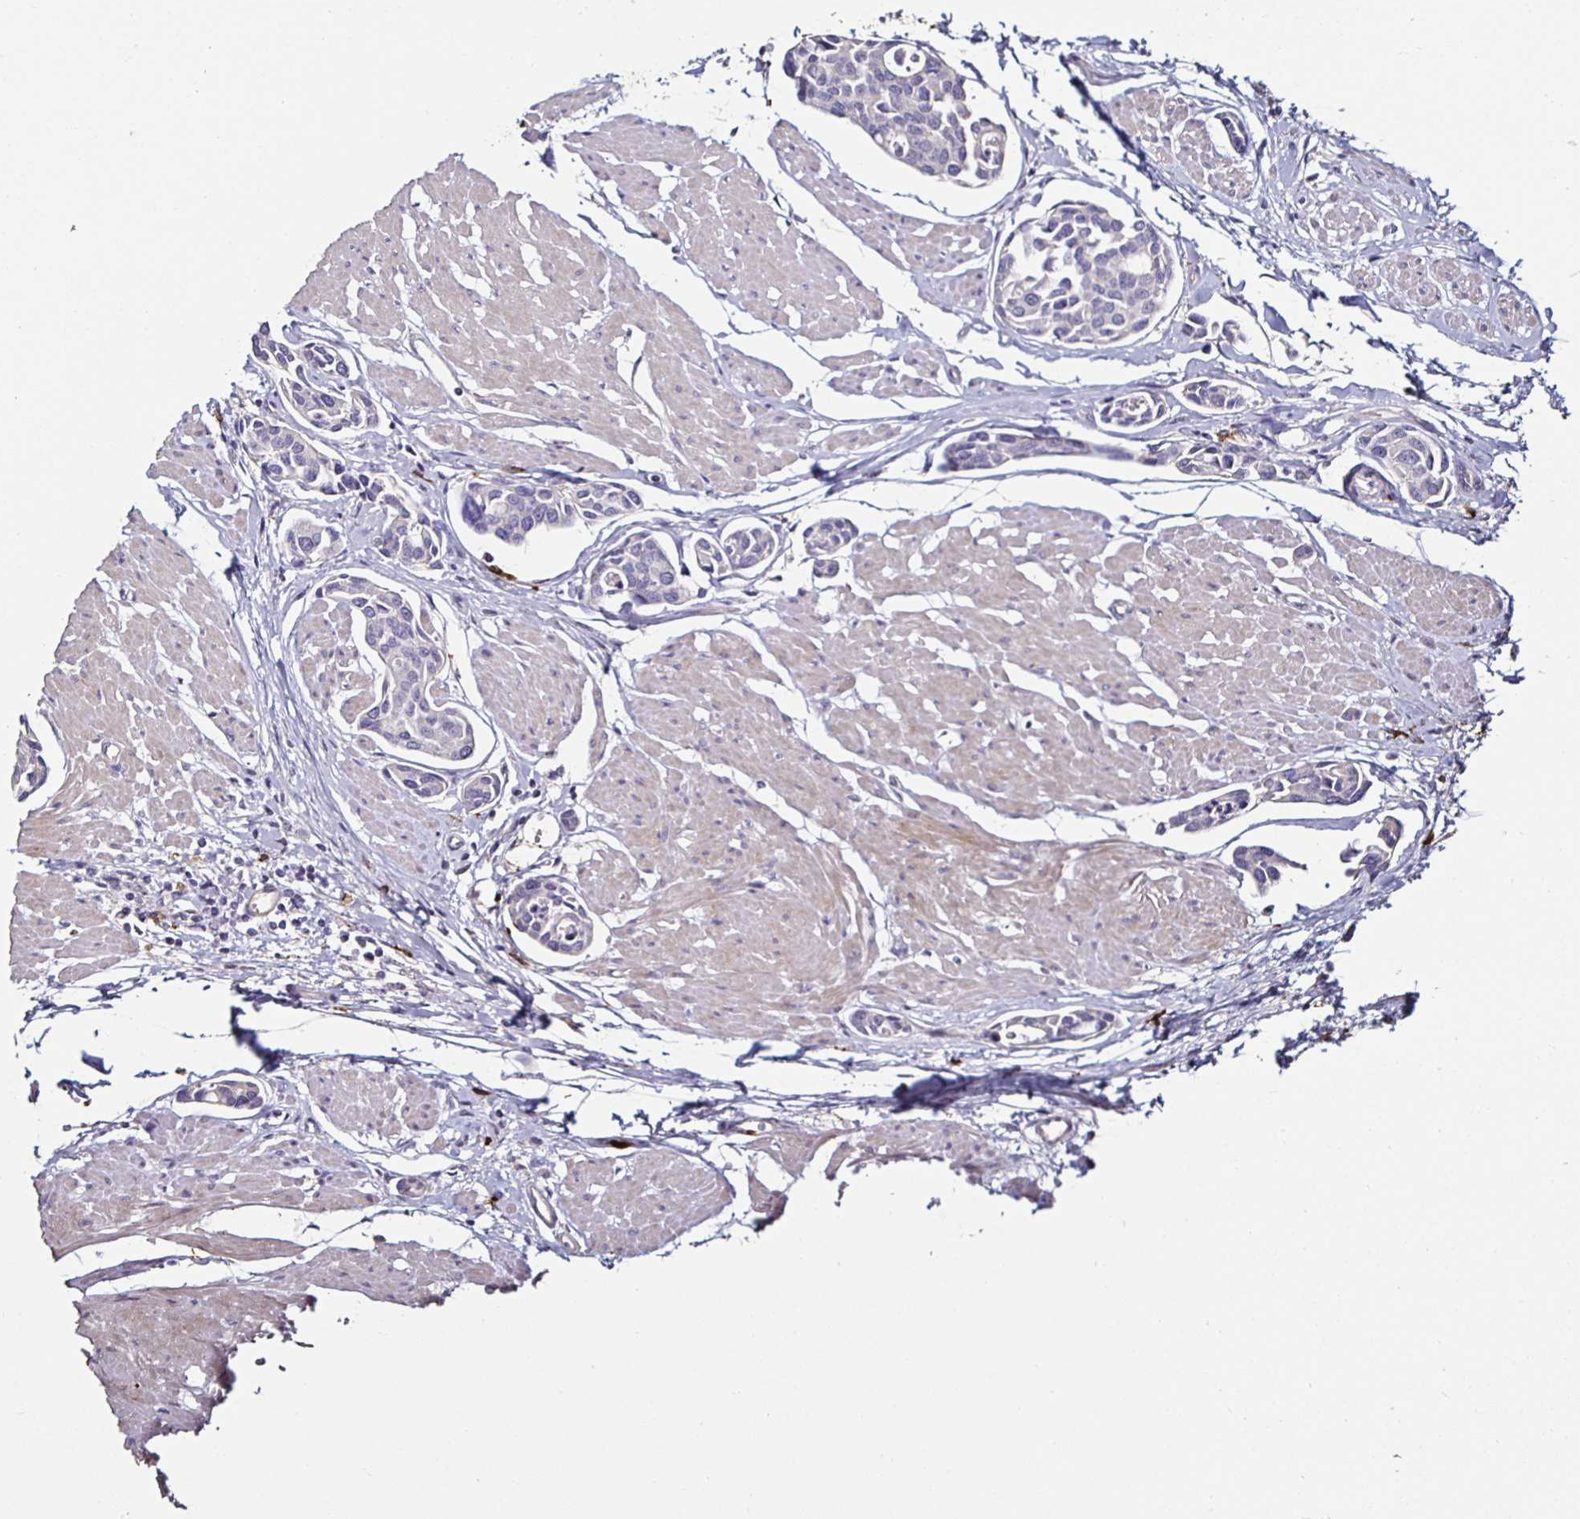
{"staining": {"intensity": "negative", "quantity": "none", "location": "none"}, "tissue": "urothelial cancer", "cell_type": "Tumor cells", "image_type": "cancer", "snomed": [{"axis": "morphology", "description": "Urothelial carcinoma, High grade"}, {"axis": "topography", "description": "Urinary bladder"}], "caption": "The immunohistochemistry (IHC) image has no significant expression in tumor cells of urothelial carcinoma (high-grade) tissue. The staining is performed using DAB brown chromogen with nuclei counter-stained in using hematoxylin.", "gene": "TLR4", "patient": {"sex": "male", "age": 78}}